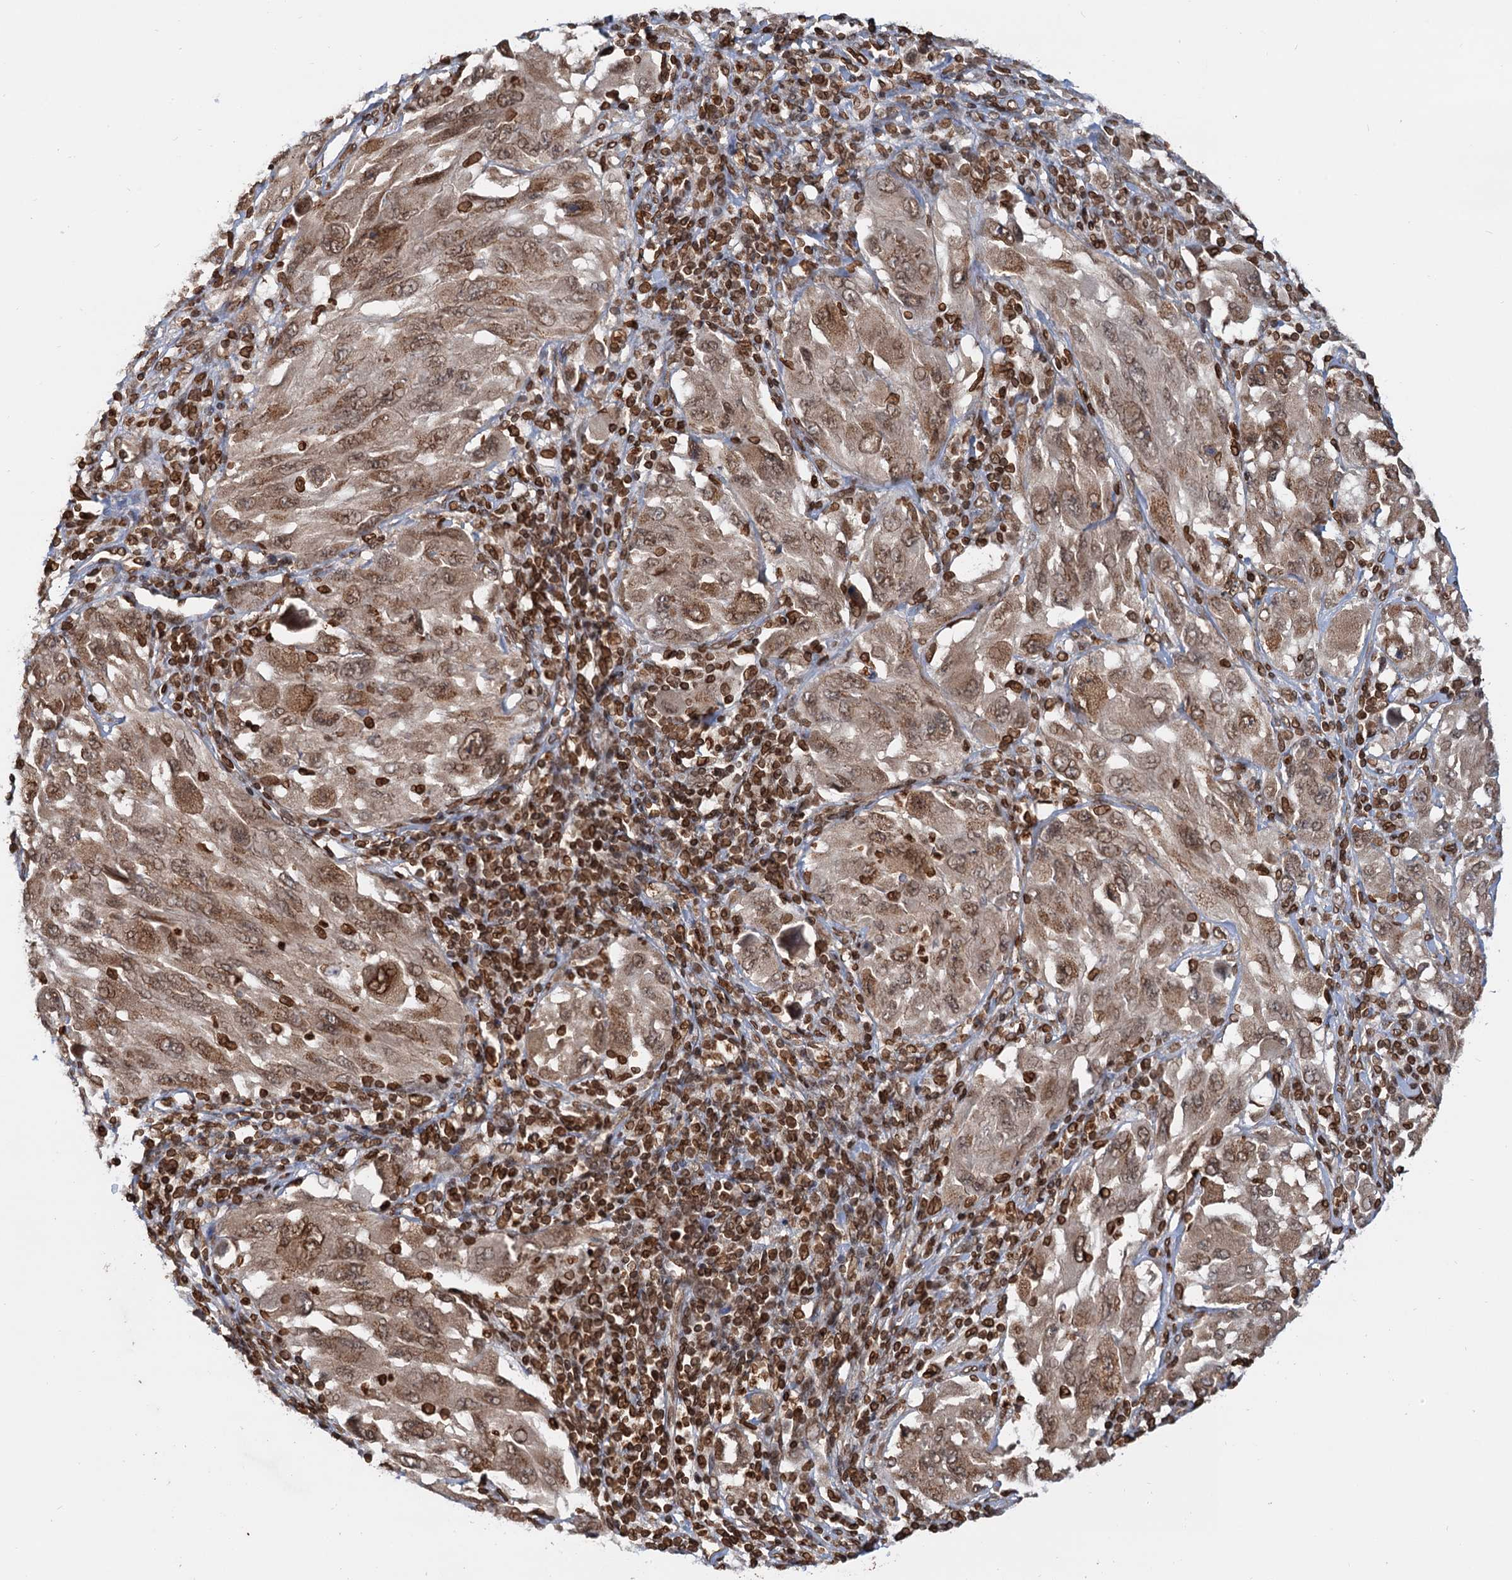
{"staining": {"intensity": "moderate", "quantity": ">75%", "location": "nuclear"}, "tissue": "melanoma", "cell_type": "Tumor cells", "image_type": "cancer", "snomed": [{"axis": "morphology", "description": "Malignant melanoma, NOS"}, {"axis": "topography", "description": "Skin"}], "caption": "Immunohistochemical staining of melanoma demonstrates medium levels of moderate nuclear staining in approximately >75% of tumor cells.", "gene": "ZC3H13", "patient": {"sex": "female", "age": 91}}